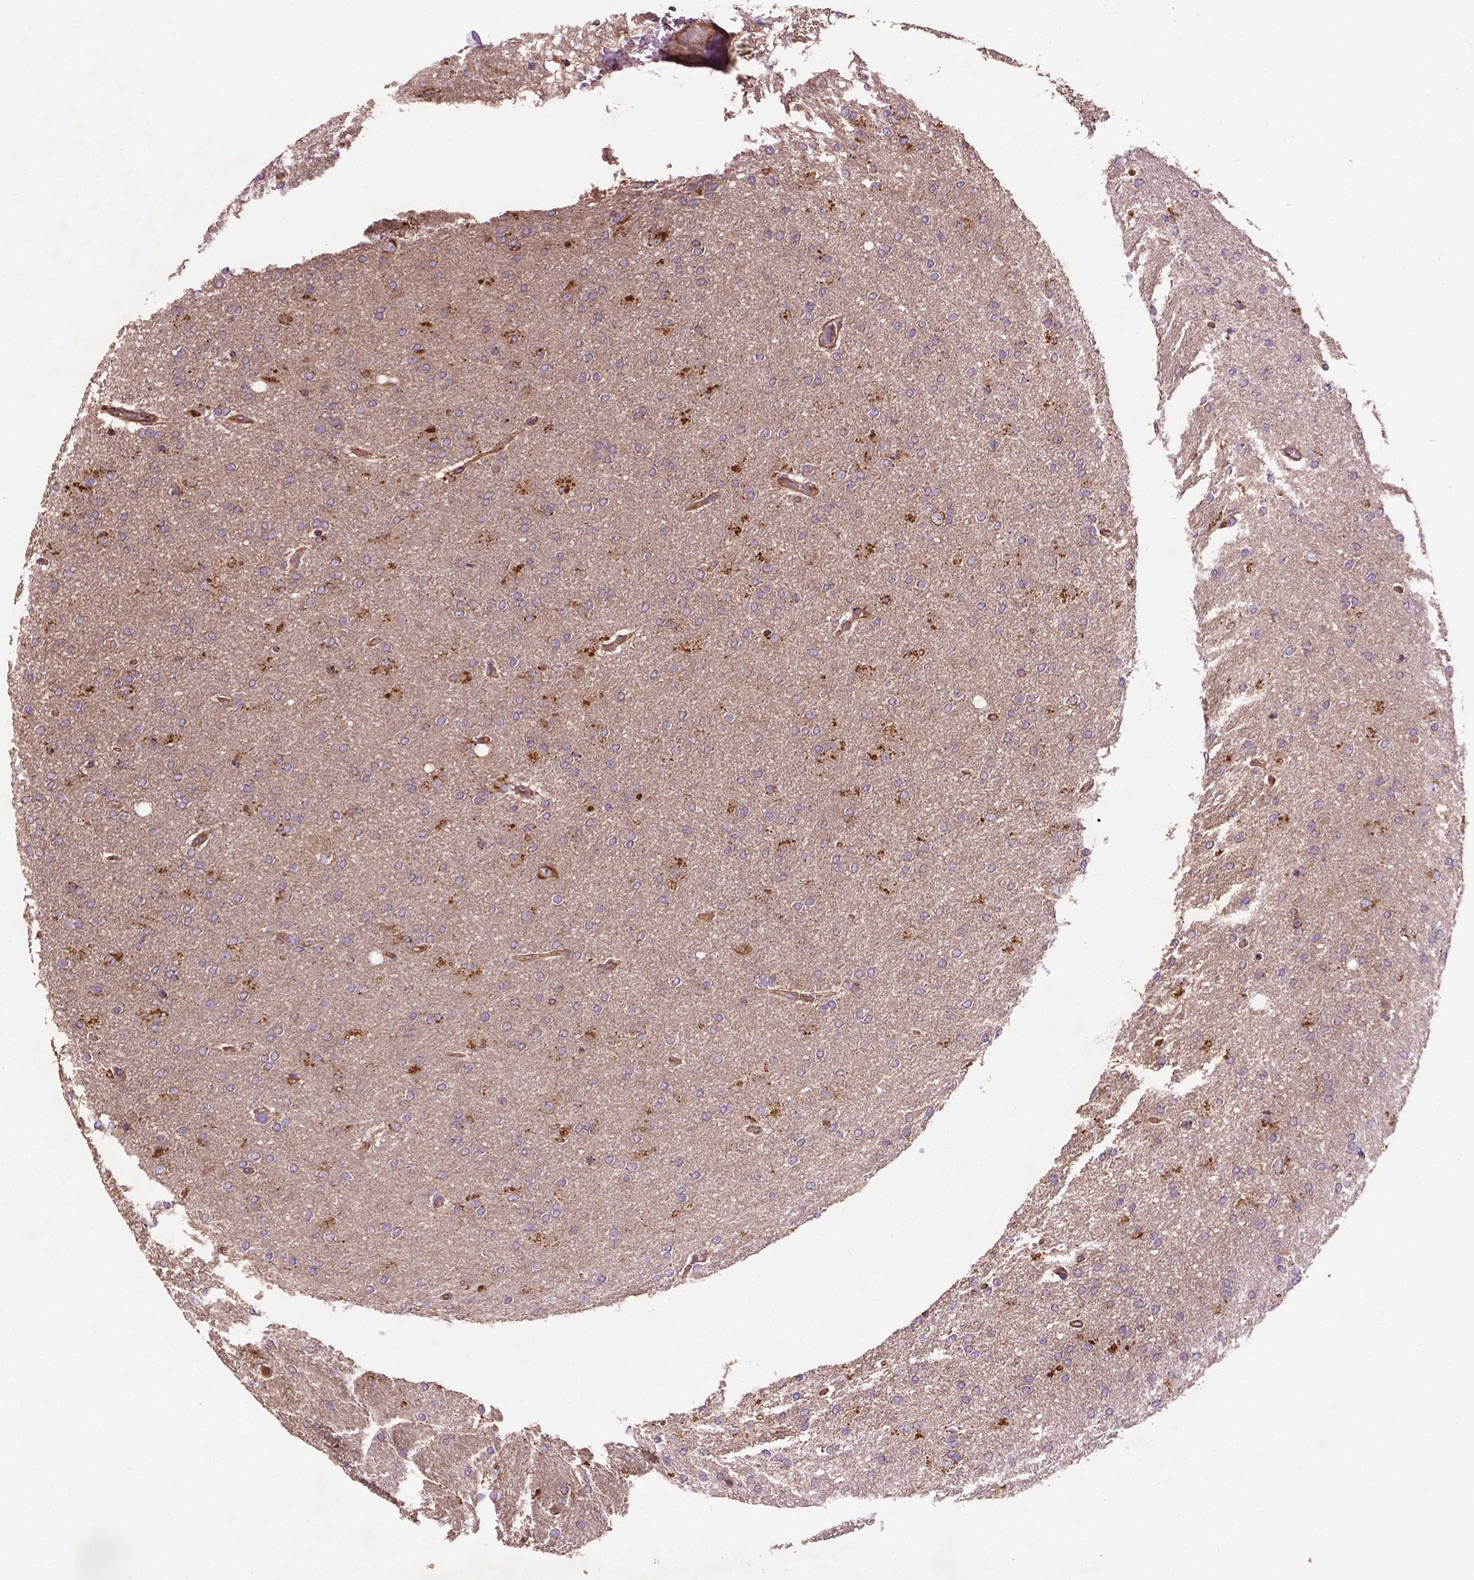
{"staining": {"intensity": "negative", "quantity": "none", "location": "none"}, "tissue": "glioma", "cell_type": "Tumor cells", "image_type": "cancer", "snomed": [{"axis": "morphology", "description": "Glioma, malignant, High grade"}, {"axis": "topography", "description": "Cerebral cortex"}], "caption": "Immunohistochemistry (IHC) photomicrograph of neoplastic tissue: human malignant glioma (high-grade) stained with DAB shows no significant protein expression in tumor cells.", "gene": "CCDC71L", "patient": {"sex": "male", "age": 70}}